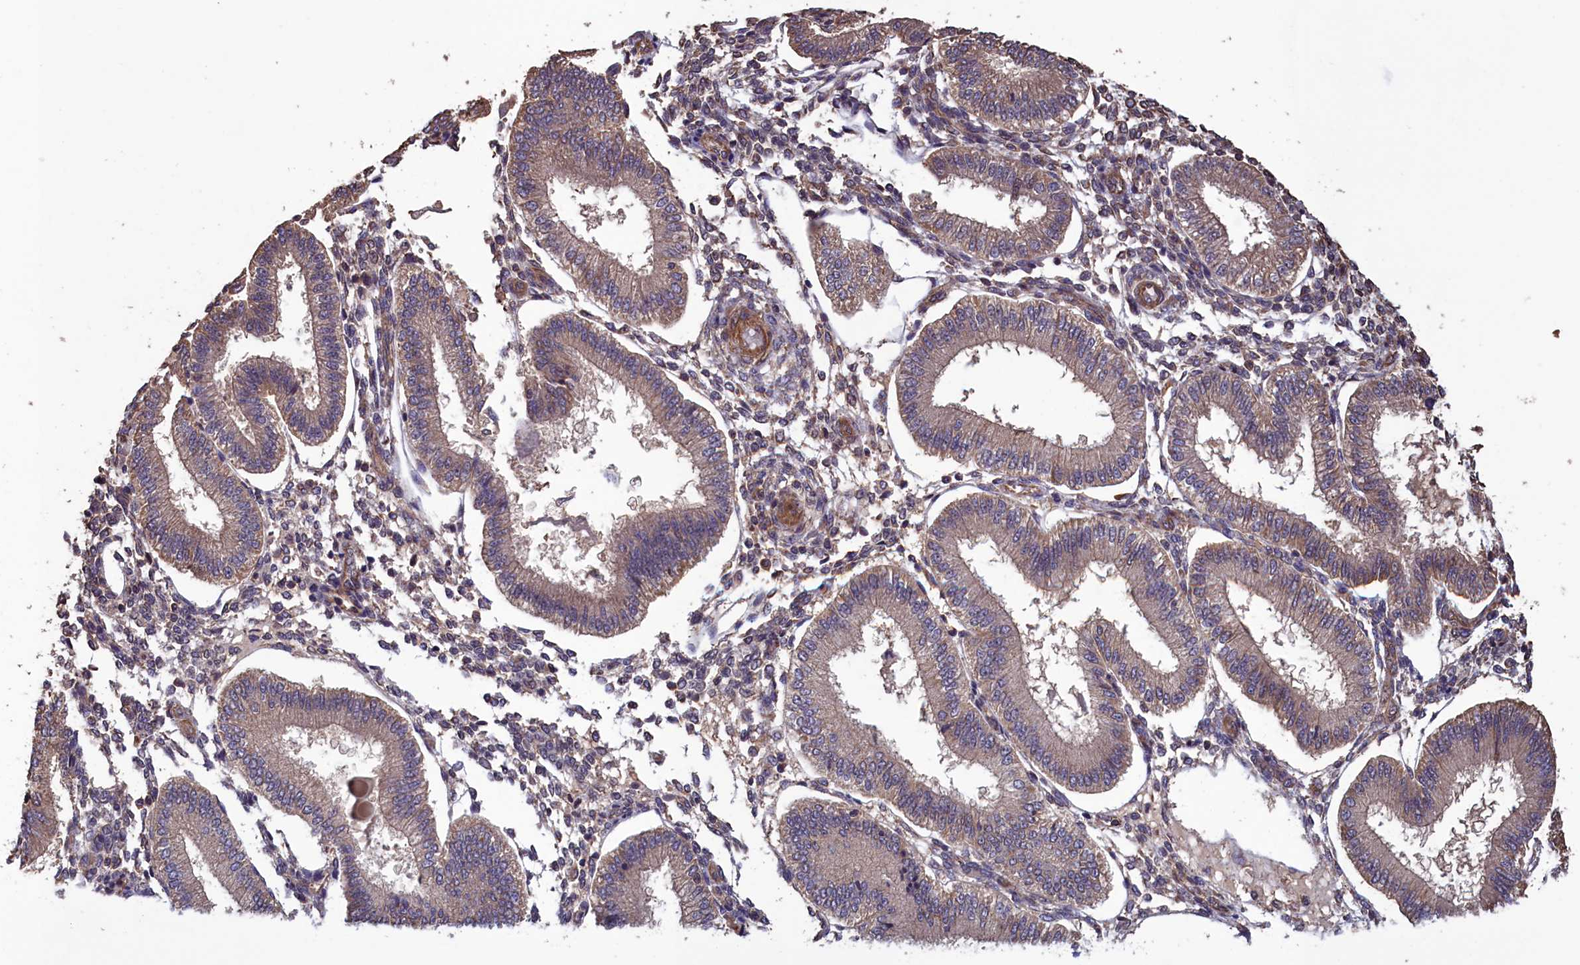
{"staining": {"intensity": "moderate", "quantity": "25%-75%", "location": "cytoplasmic/membranous"}, "tissue": "endometrium", "cell_type": "Cells in endometrial stroma", "image_type": "normal", "snomed": [{"axis": "morphology", "description": "Normal tissue, NOS"}, {"axis": "topography", "description": "Endometrium"}], "caption": "Cells in endometrial stroma reveal moderate cytoplasmic/membranous staining in about 25%-75% of cells in benign endometrium.", "gene": "DAPK3", "patient": {"sex": "female", "age": 39}}